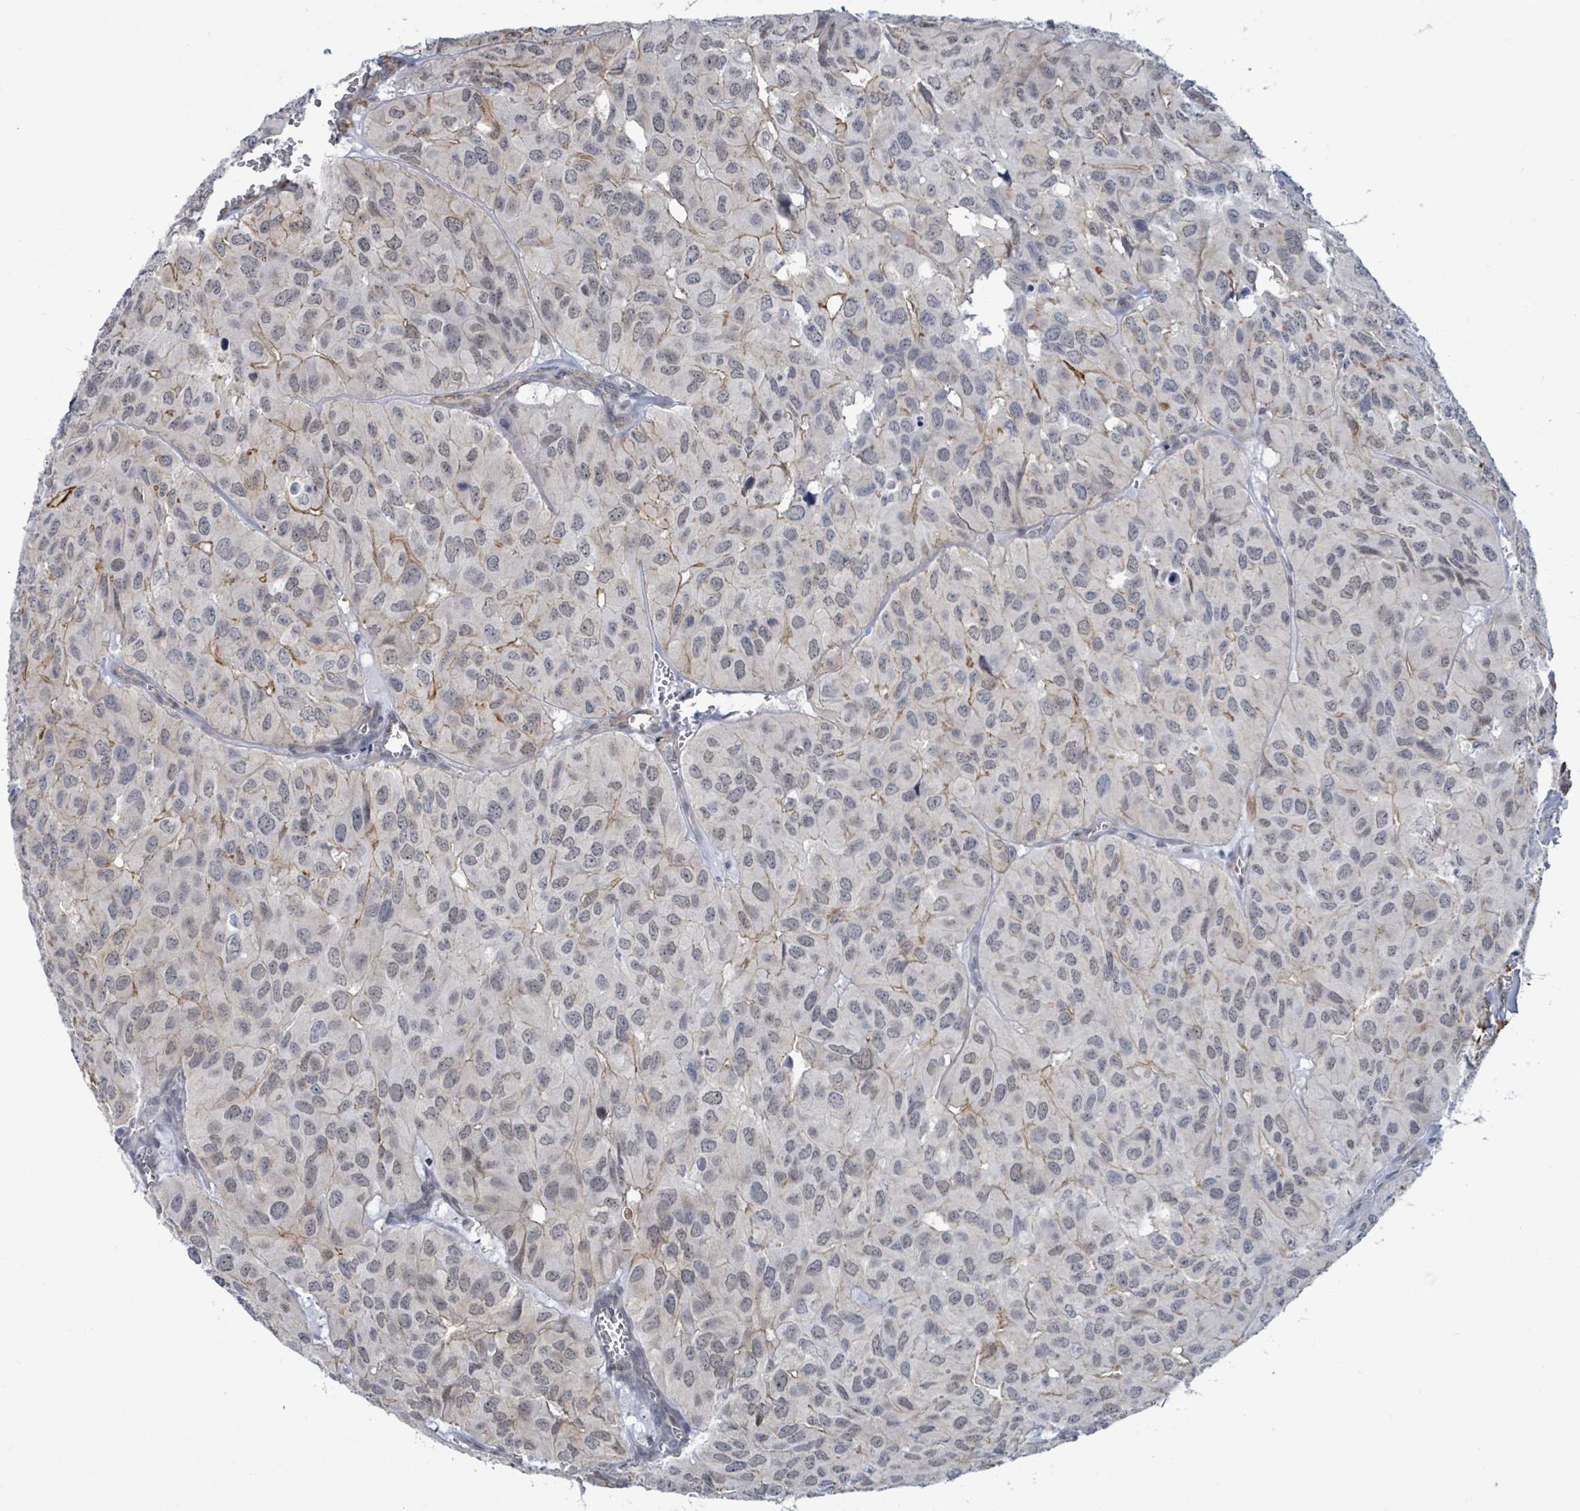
{"staining": {"intensity": "weak", "quantity": "<25%", "location": "cytoplasmic/membranous"}, "tissue": "head and neck cancer", "cell_type": "Tumor cells", "image_type": "cancer", "snomed": [{"axis": "morphology", "description": "Adenocarcinoma, NOS"}, {"axis": "topography", "description": "Salivary gland, NOS"}, {"axis": "topography", "description": "Head-Neck"}], "caption": "Head and neck cancer (adenocarcinoma) was stained to show a protein in brown. There is no significant staining in tumor cells.", "gene": "DMRTC1B", "patient": {"sex": "female", "age": 76}}